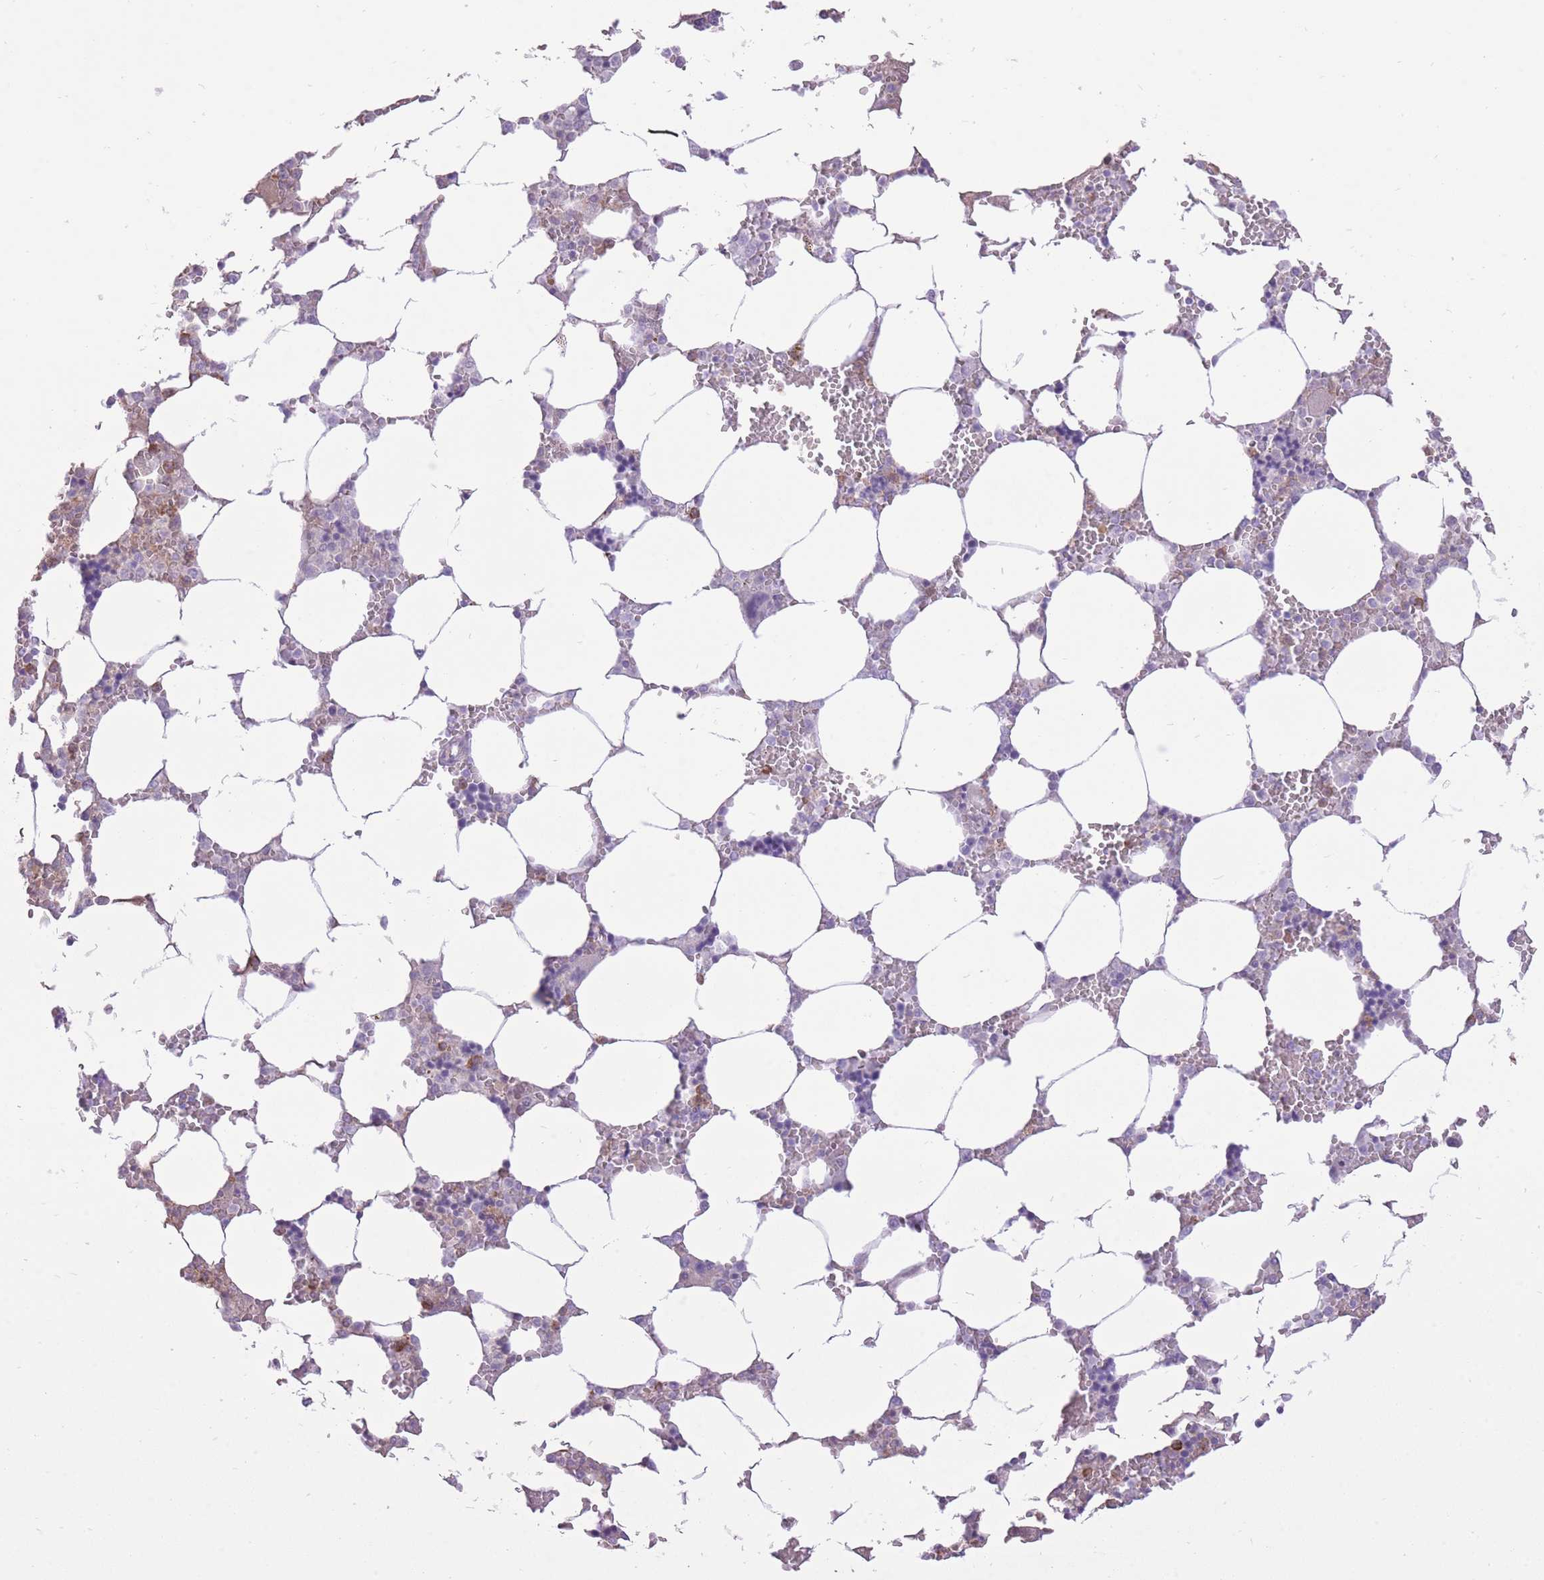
{"staining": {"intensity": "moderate", "quantity": "<25%", "location": "cytoplasmic/membranous"}, "tissue": "bone marrow", "cell_type": "Hematopoietic cells", "image_type": "normal", "snomed": [{"axis": "morphology", "description": "Normal tissue, NOS"}, {"axis": "topography", "description": "Bone marrow"}], "caption": "Immunohistochemistry photomicrograph of normal bone marrow: bone marrow stained using IHC displays low levels of moderate protein expression localized specifically in the cytoplasmic/membranous of hematopoietic cells, appearing as a cytoplasmic/membranous brown color.", "gene": "MEIS3", "patient": {"sex": "male", "age": 64}}